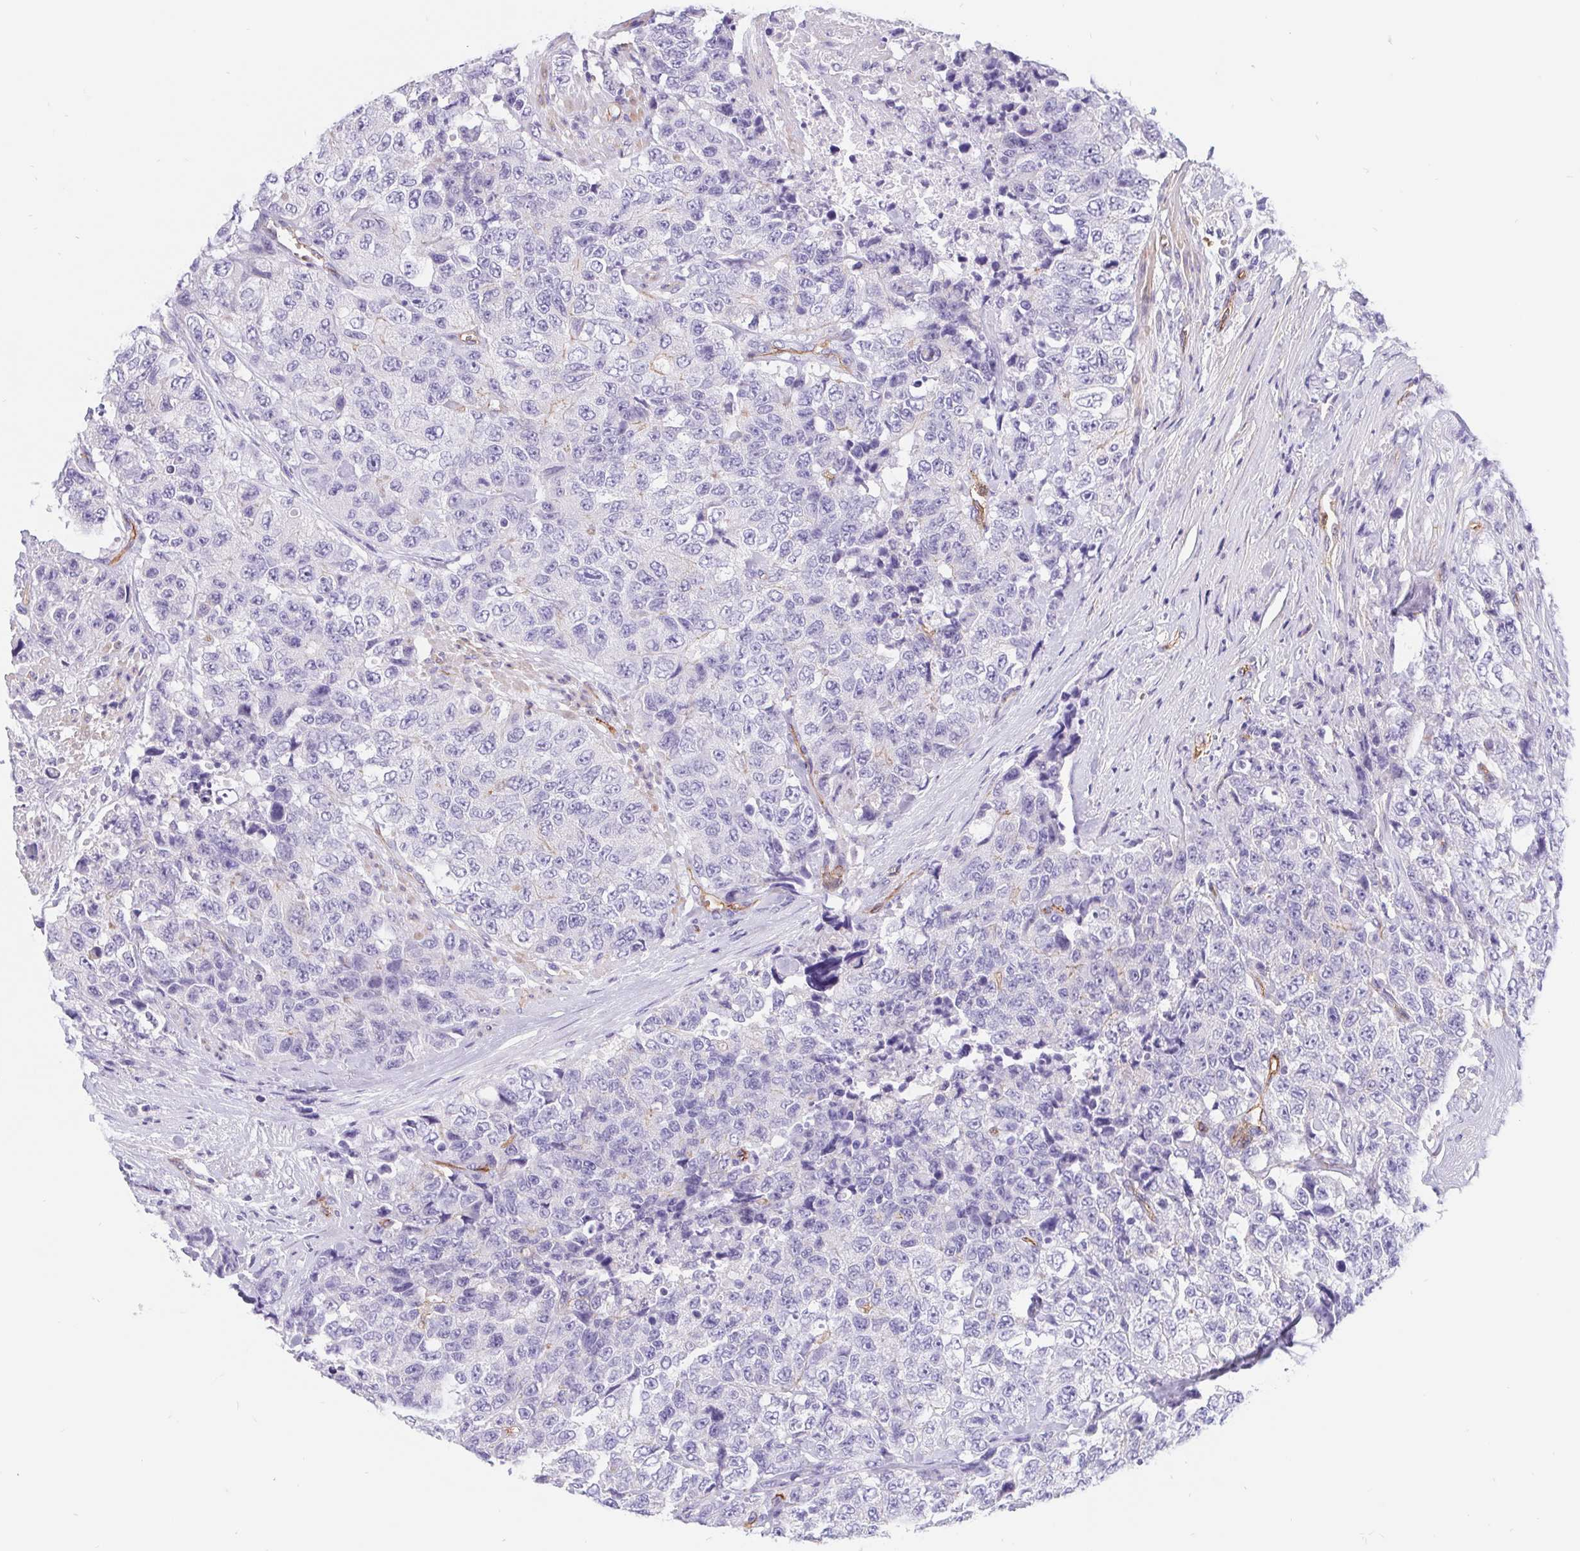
{"staining": {"intensity": "negative", "quantity": "none", "location": "none"}, "tissue": "urothelial cancer", "cell_type": "Tumor cells", "image_type": "cancer", "snomed": [{"axis": "morphology", "description": "Urothelial carcinoma, High grade"}, {"axis": "topography", "description": "Urinary bladder"}], "caption": "This histopathology image is of urothelial cancer stained with IHC to label a protein in brown with the nuclei are counter-stained blue. There is no staining in tumor cells.", "gene": "LIMCH1", "patient": {"sex": "female", "age": 78}}